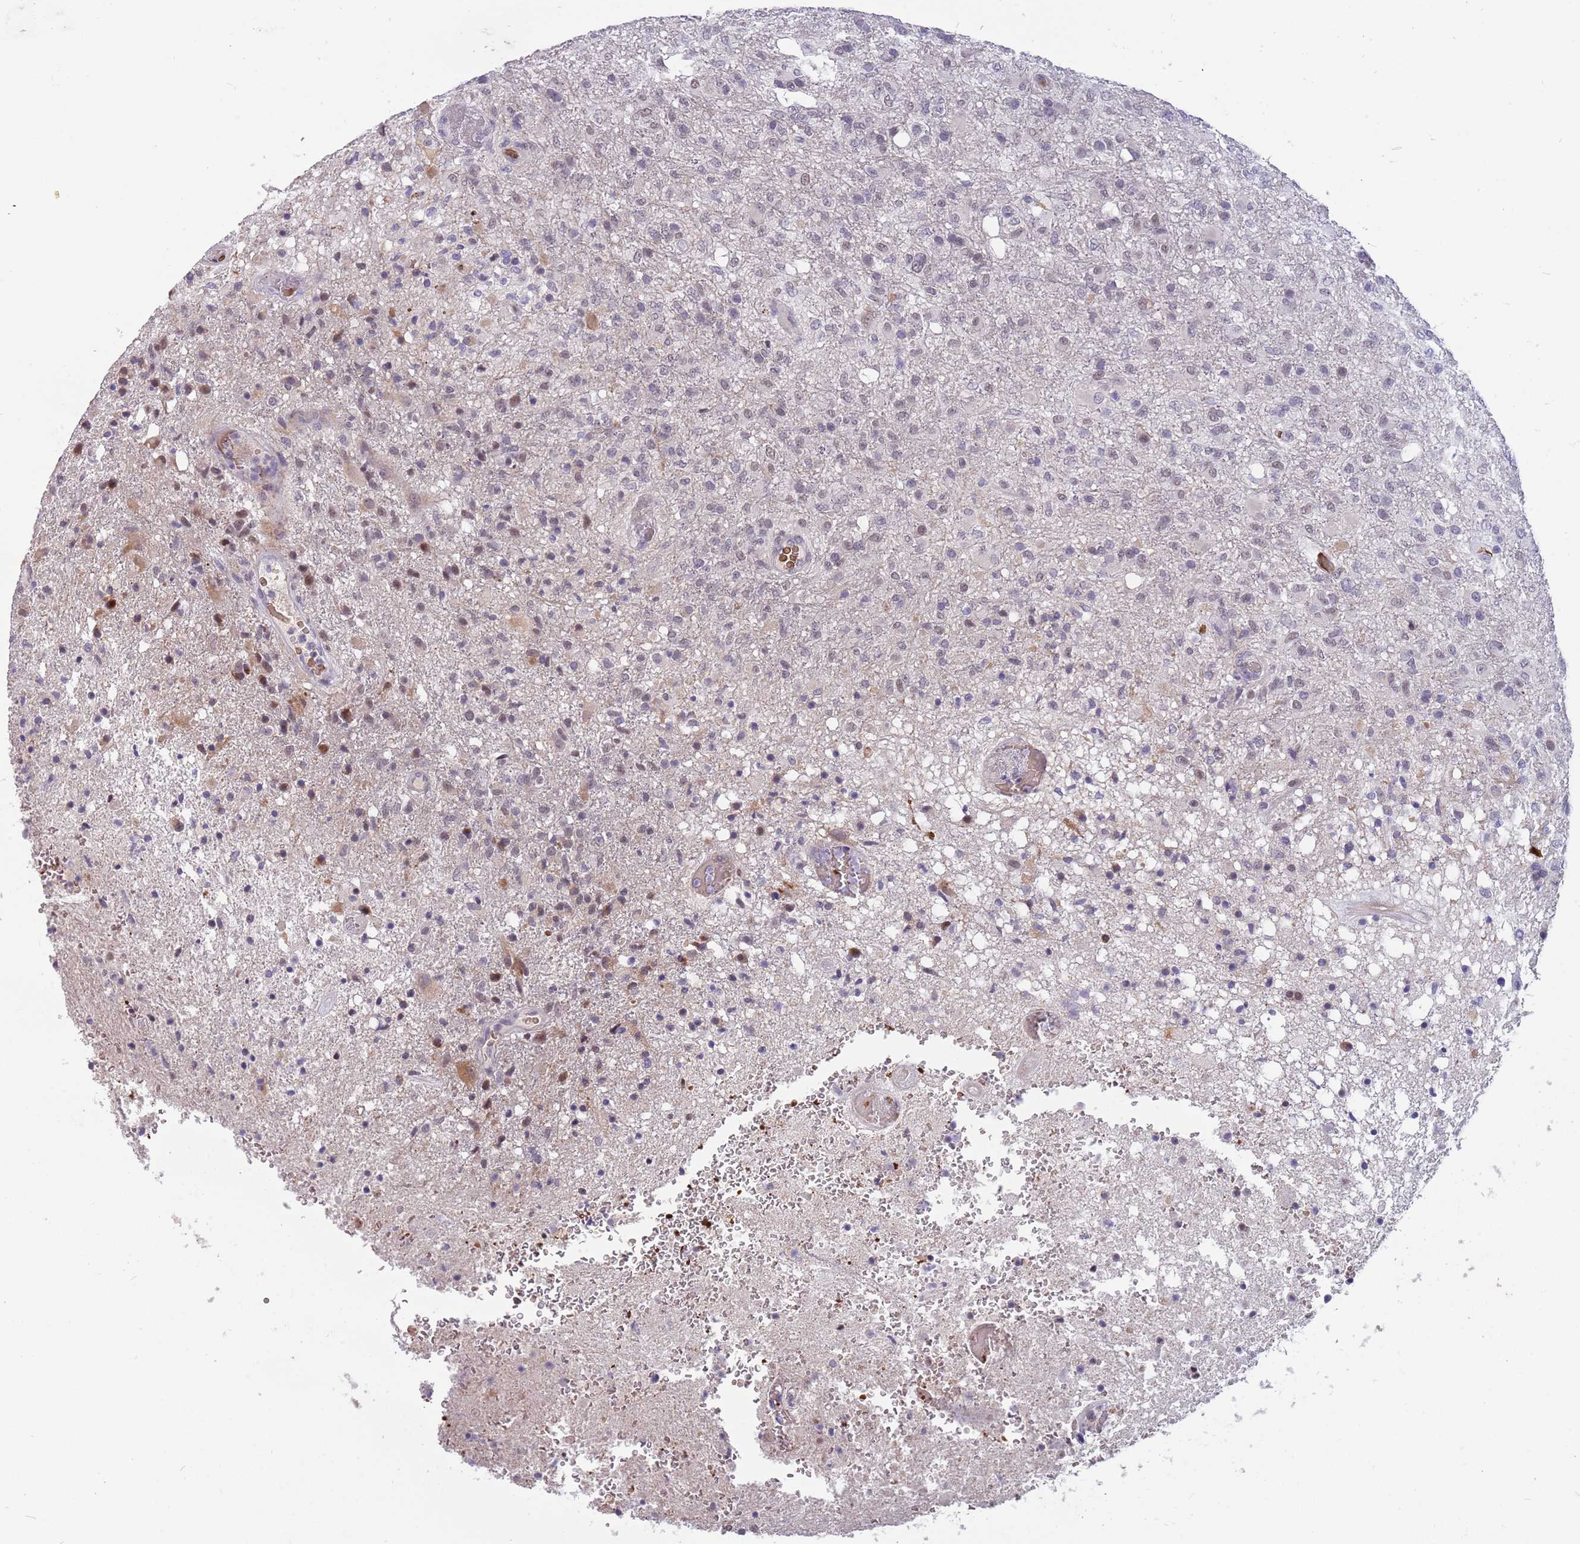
{"staining": {"intensity": "weak", "quantity": "<25%", "location": "nuclear"}, "tissue": "glioma", "cell_type": "Tumor cells", "image_type": "cancer", "snomed": [{"axis": "morphology", "description": "Glioma, malignant, High grade"}, {"axis": "topography", "description": "Brain"}], "caption": "The histopathology image exhibits no staining of tumor cells in malignant high-grade glioma.", "gene": "LYPD6B", "patient": {"sex": "female", "age": 74}}